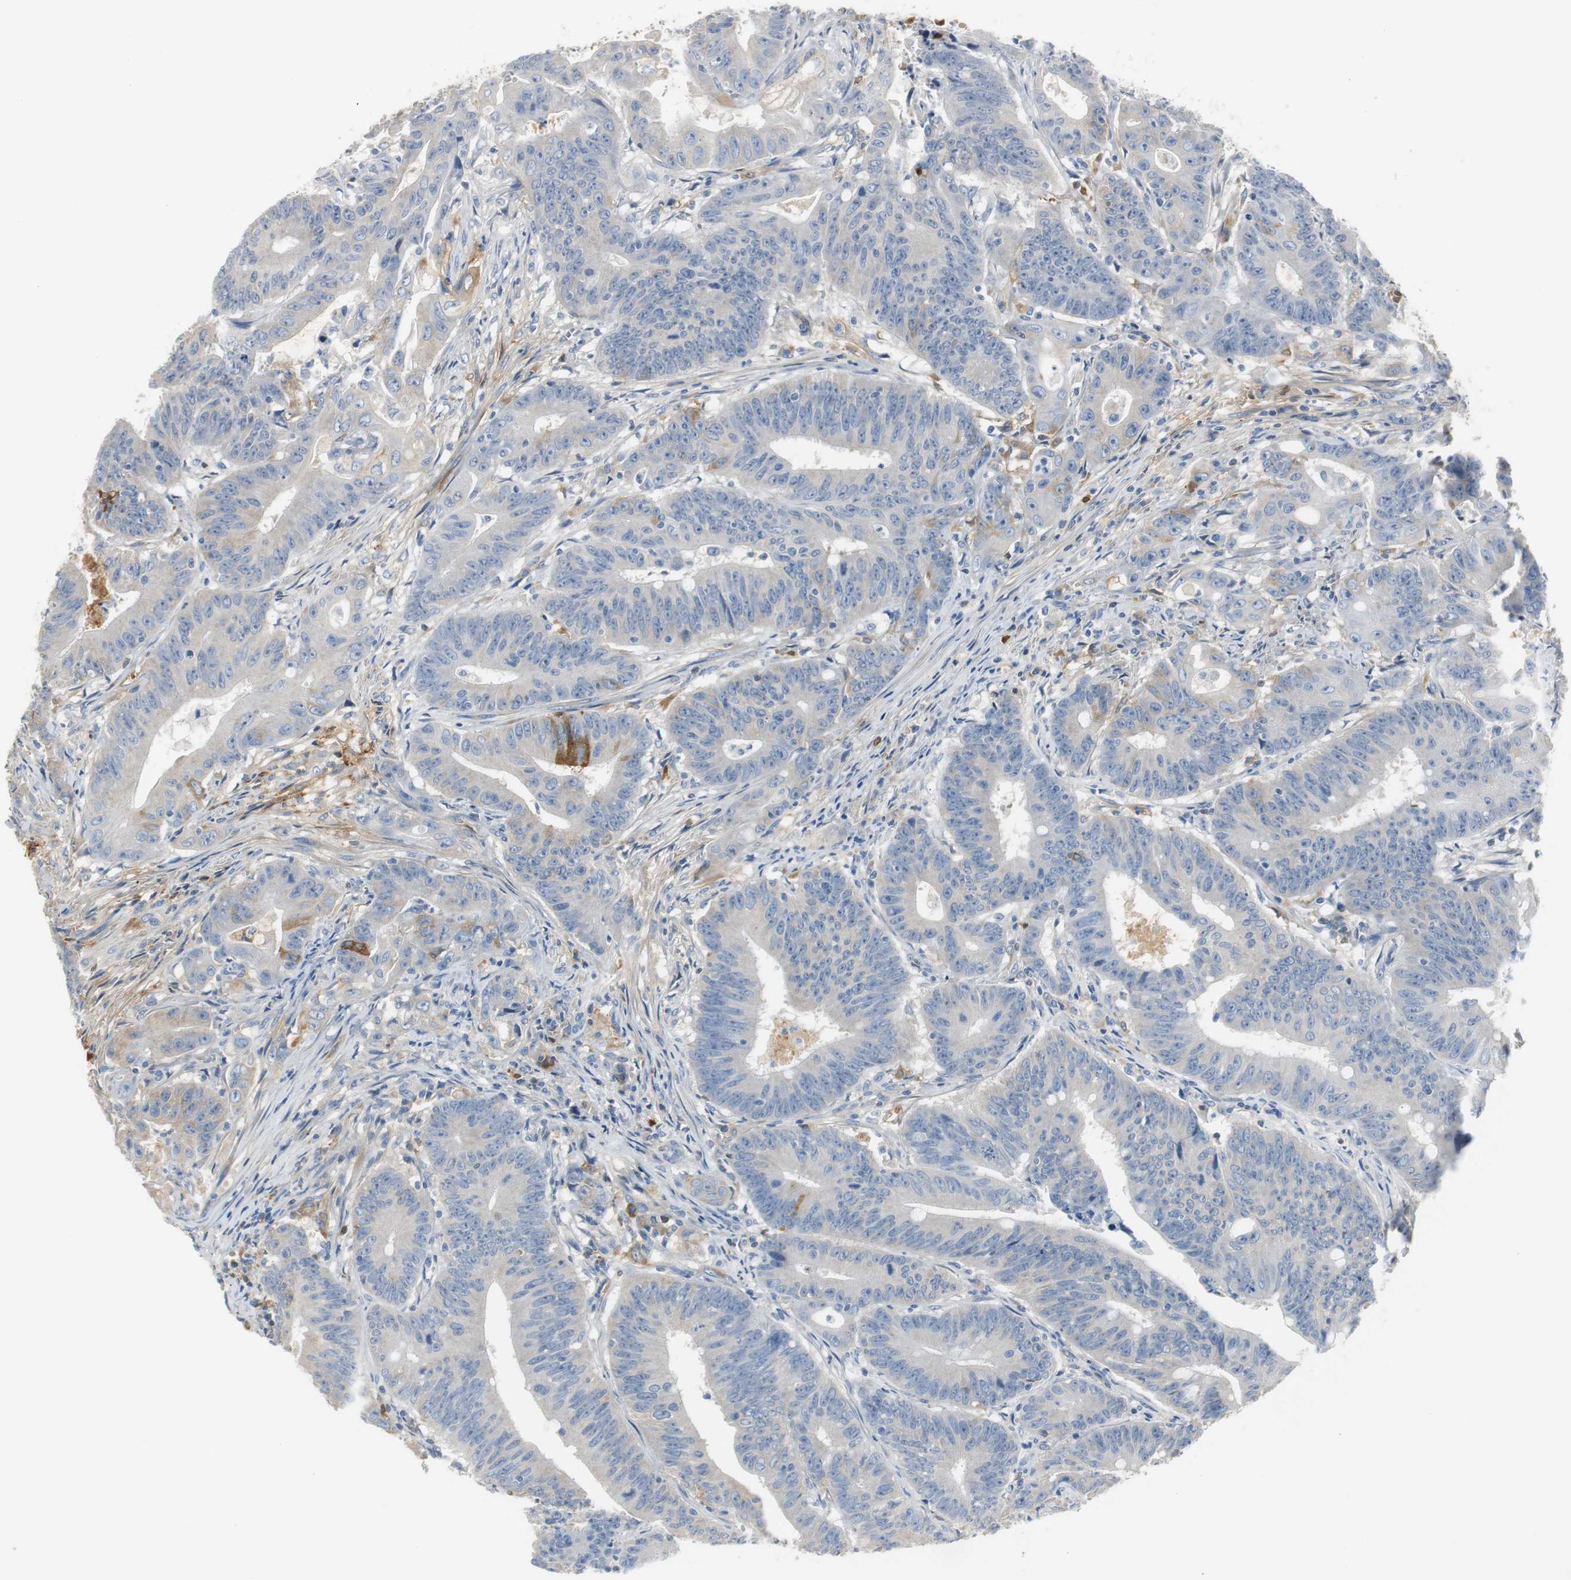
{"staining": {"intensity": "moderate", "quantity": "<25%", "location": "cytoplasmic/membranous"}, "tissue": "colorectal cancer", "cell_type": "Tumor cells", "image_type": "cancer", "snomed": [{"axis": "morphology", "description": "Adenocarcinoma, NOS"}, {"axis": "topography", "description": "Colon"}], "caption": "Protein staining by IHC shows moderate cytoplasmic/membranous staining in about <25% of tumor cells in adenocarcinoma (colorectal). Nuclei are stained in blue.", "gene": "SERPINF1", "patient": {"sex": "male", "age": 45}}